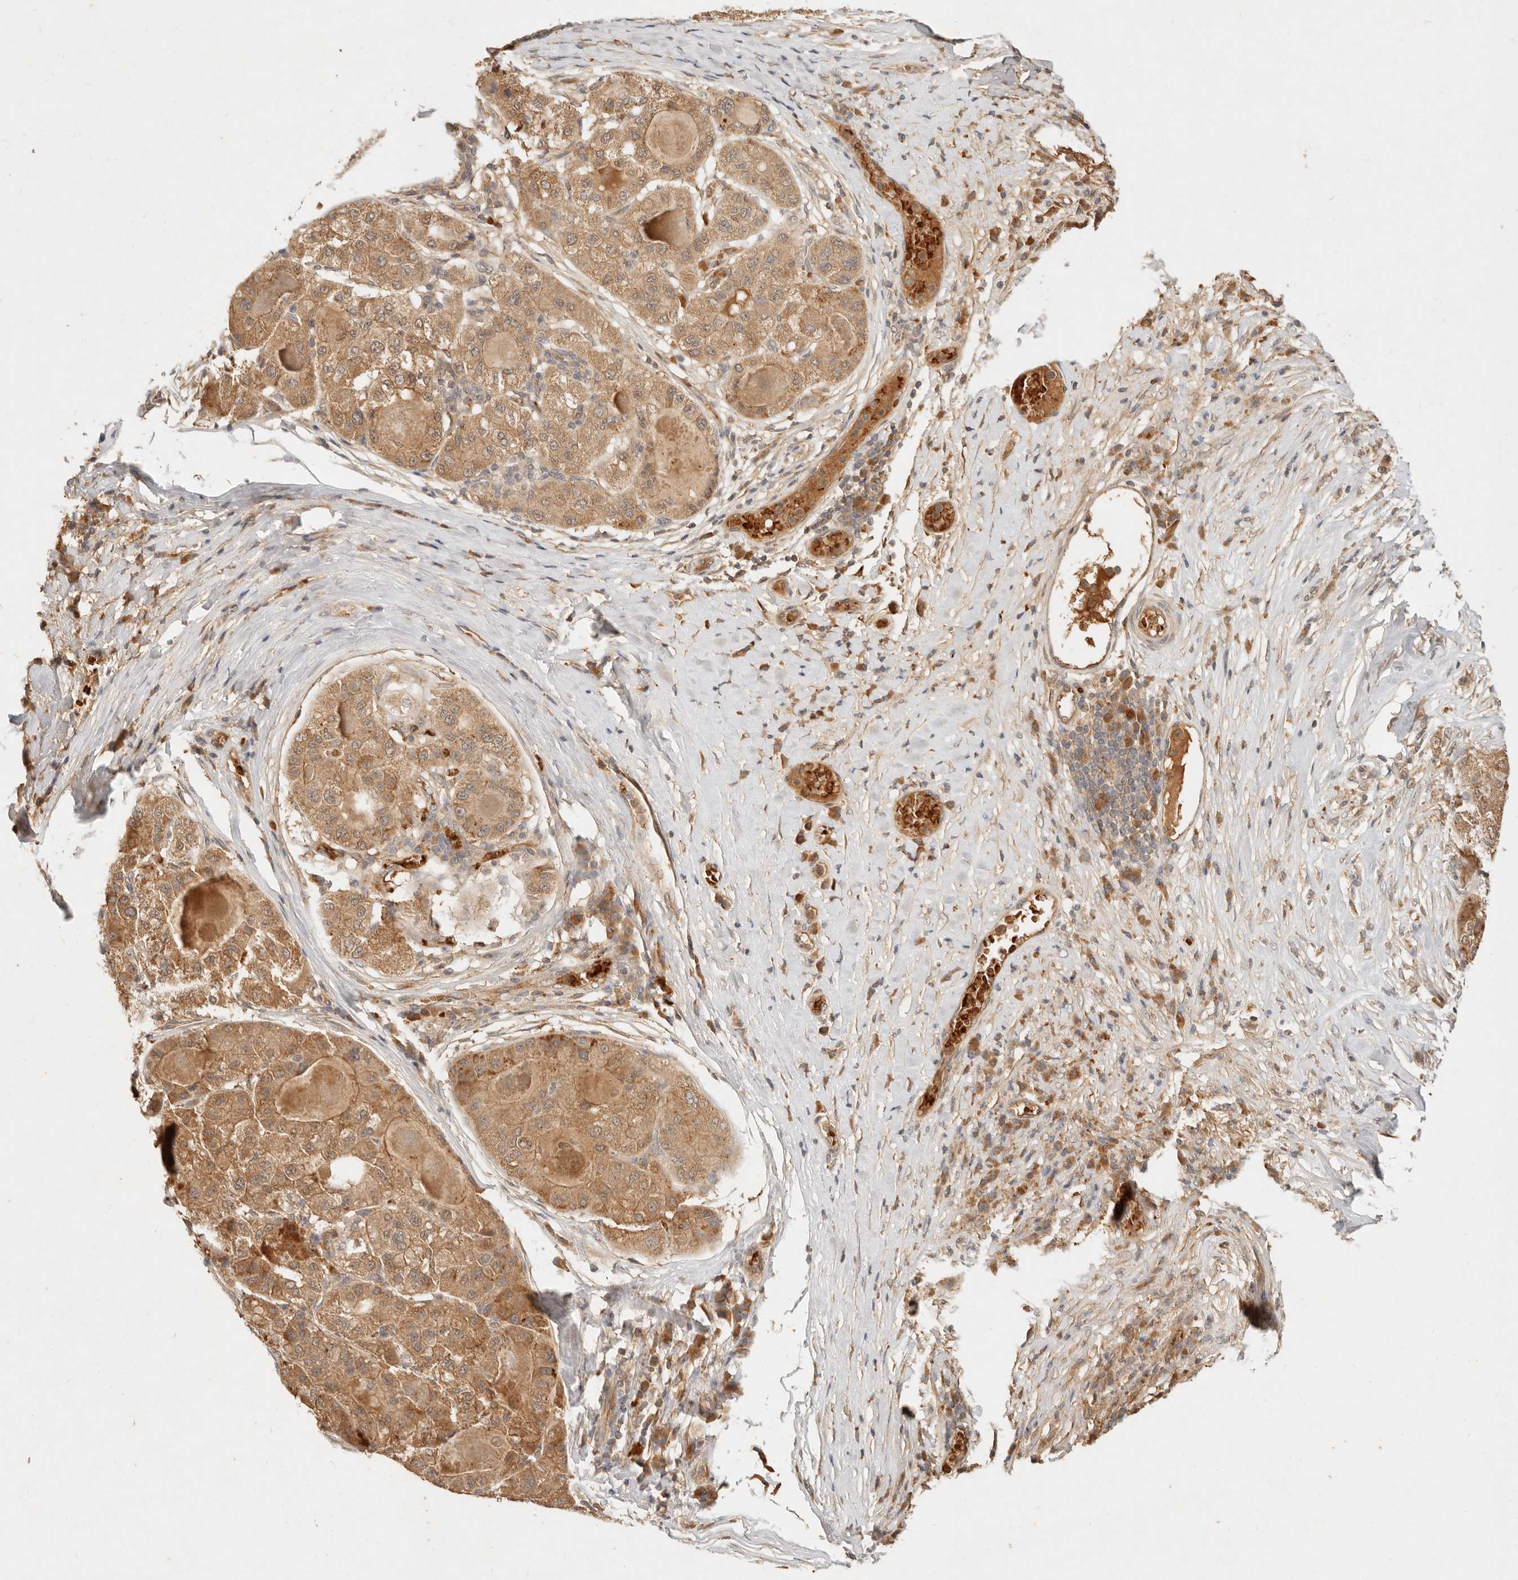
{"staining": {"intensity": "moderate", "quantity": ">75%", "location": "cytoplasmic/membranous"}, "tissue": "liver cancer", "cell_type": "Tumor cells", "image_type": "cancer", "snomed": [{"axis": "morphology", "description": "Carcinoma, Hepatocellular, NOS"}, {"axis": "topography", "description": "Liver"}], "caption": "This micrograph demonstrates immunohistochemistry (IHC) staining of human liver cancer, with medium moderate cytoplasmic/membranous positivity in approximately >75% of tumor cells.", "gene": "FREM2", "patient": {"sex": "male", "age": 80}}